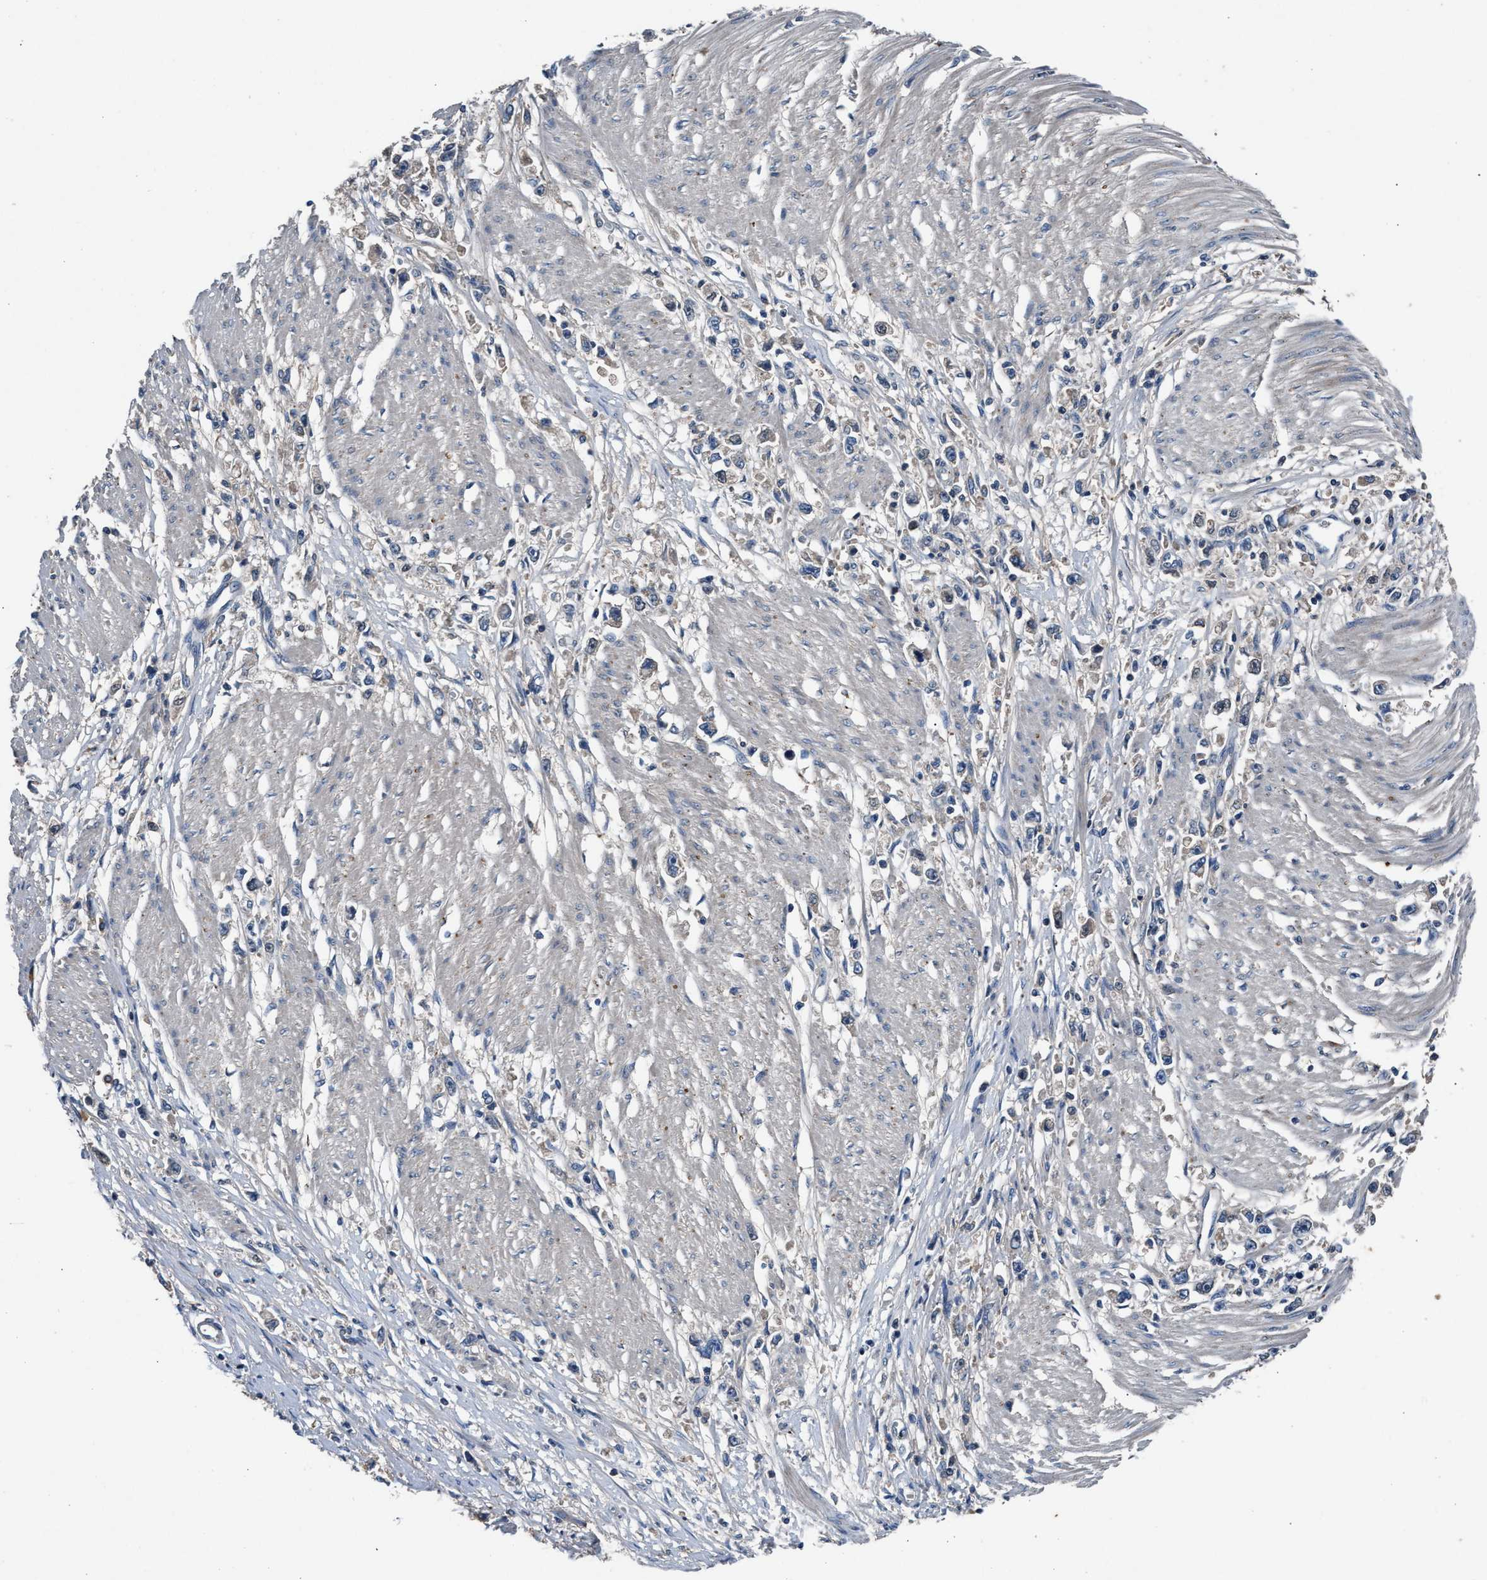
{"staining": {"intensity": "weak", "quantity": "<25%", "location": "cytoplasmic/membranous"}, "tissue": "stomach cancer", "cell_type": "Tumor cells", "image_type": "cancer", "snomed": [{"axis": "morphology", "description": "Adenocarcinoma, NOS"}, {"axis": "topography", "description": "Stomach"}], "caption": "This is an IHC histopathology image of human stomach cancer. There is no expression in tumor cells.", "gene": "PRXL2C", "patient": {"sex": "female", "age": 59}}